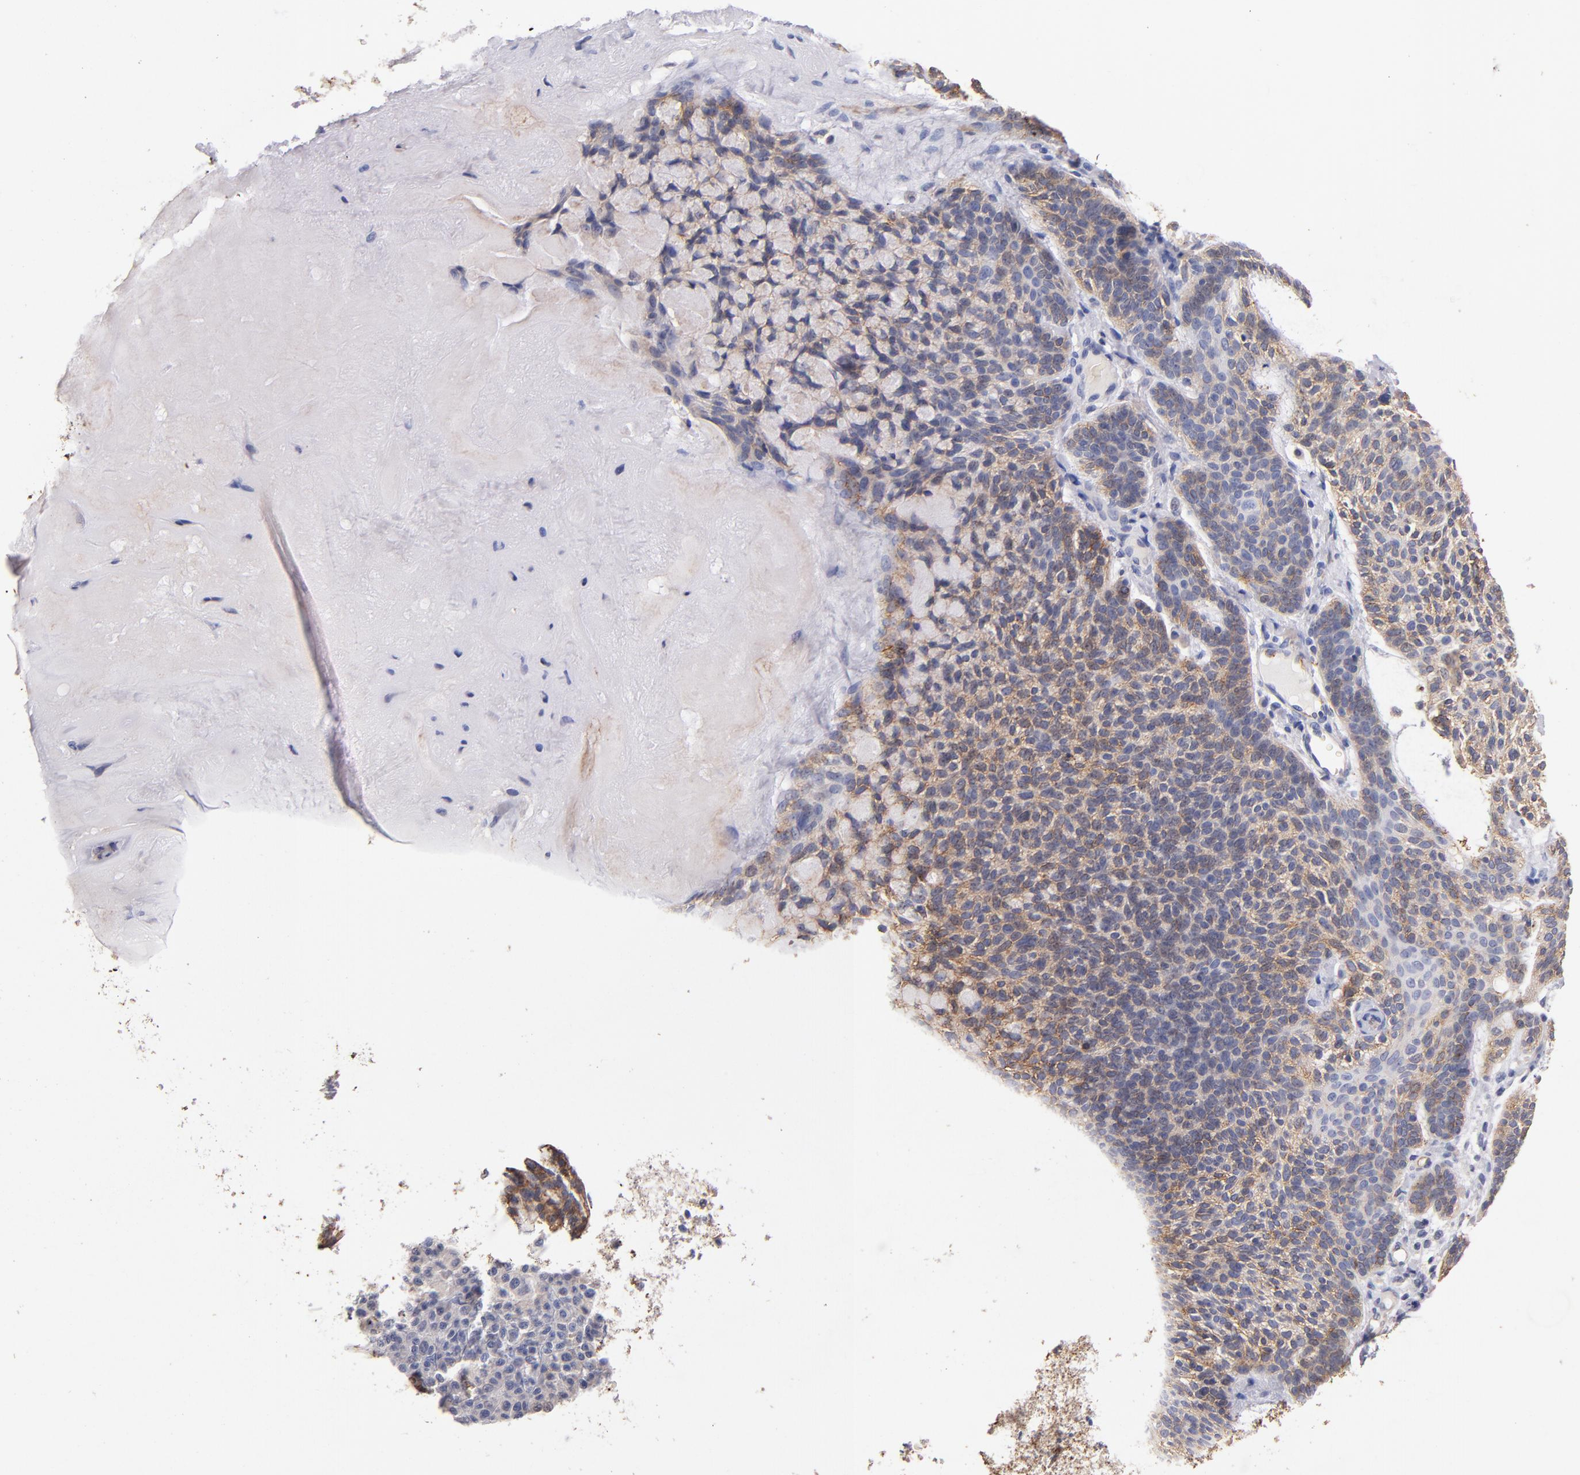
{"staining": {"intensity": "moderate", "quantity": "25%-75%", "location": "cytoplasmic/membranous"}, "tissue": "skin cancer", "cell_type": "Tumor cells", "image_type": "cancer", "snomed": [{"axis": "morphology", "description": "Normal tissue, NOS"}, {"axis": "morphology", "description": "Basal cell carcinoma"}, {"axis": "topography", "description": "Skin"}], "caption": "Tumor cells demonstrate moderate cytoplasmic/membranous expression in about 25%-75% of cells in skin cancer. (Brightfield microscopy of DAB IHC at high magnification).", "gene": "CLDN5", "patient": {"sex": "female", "age": 70}}